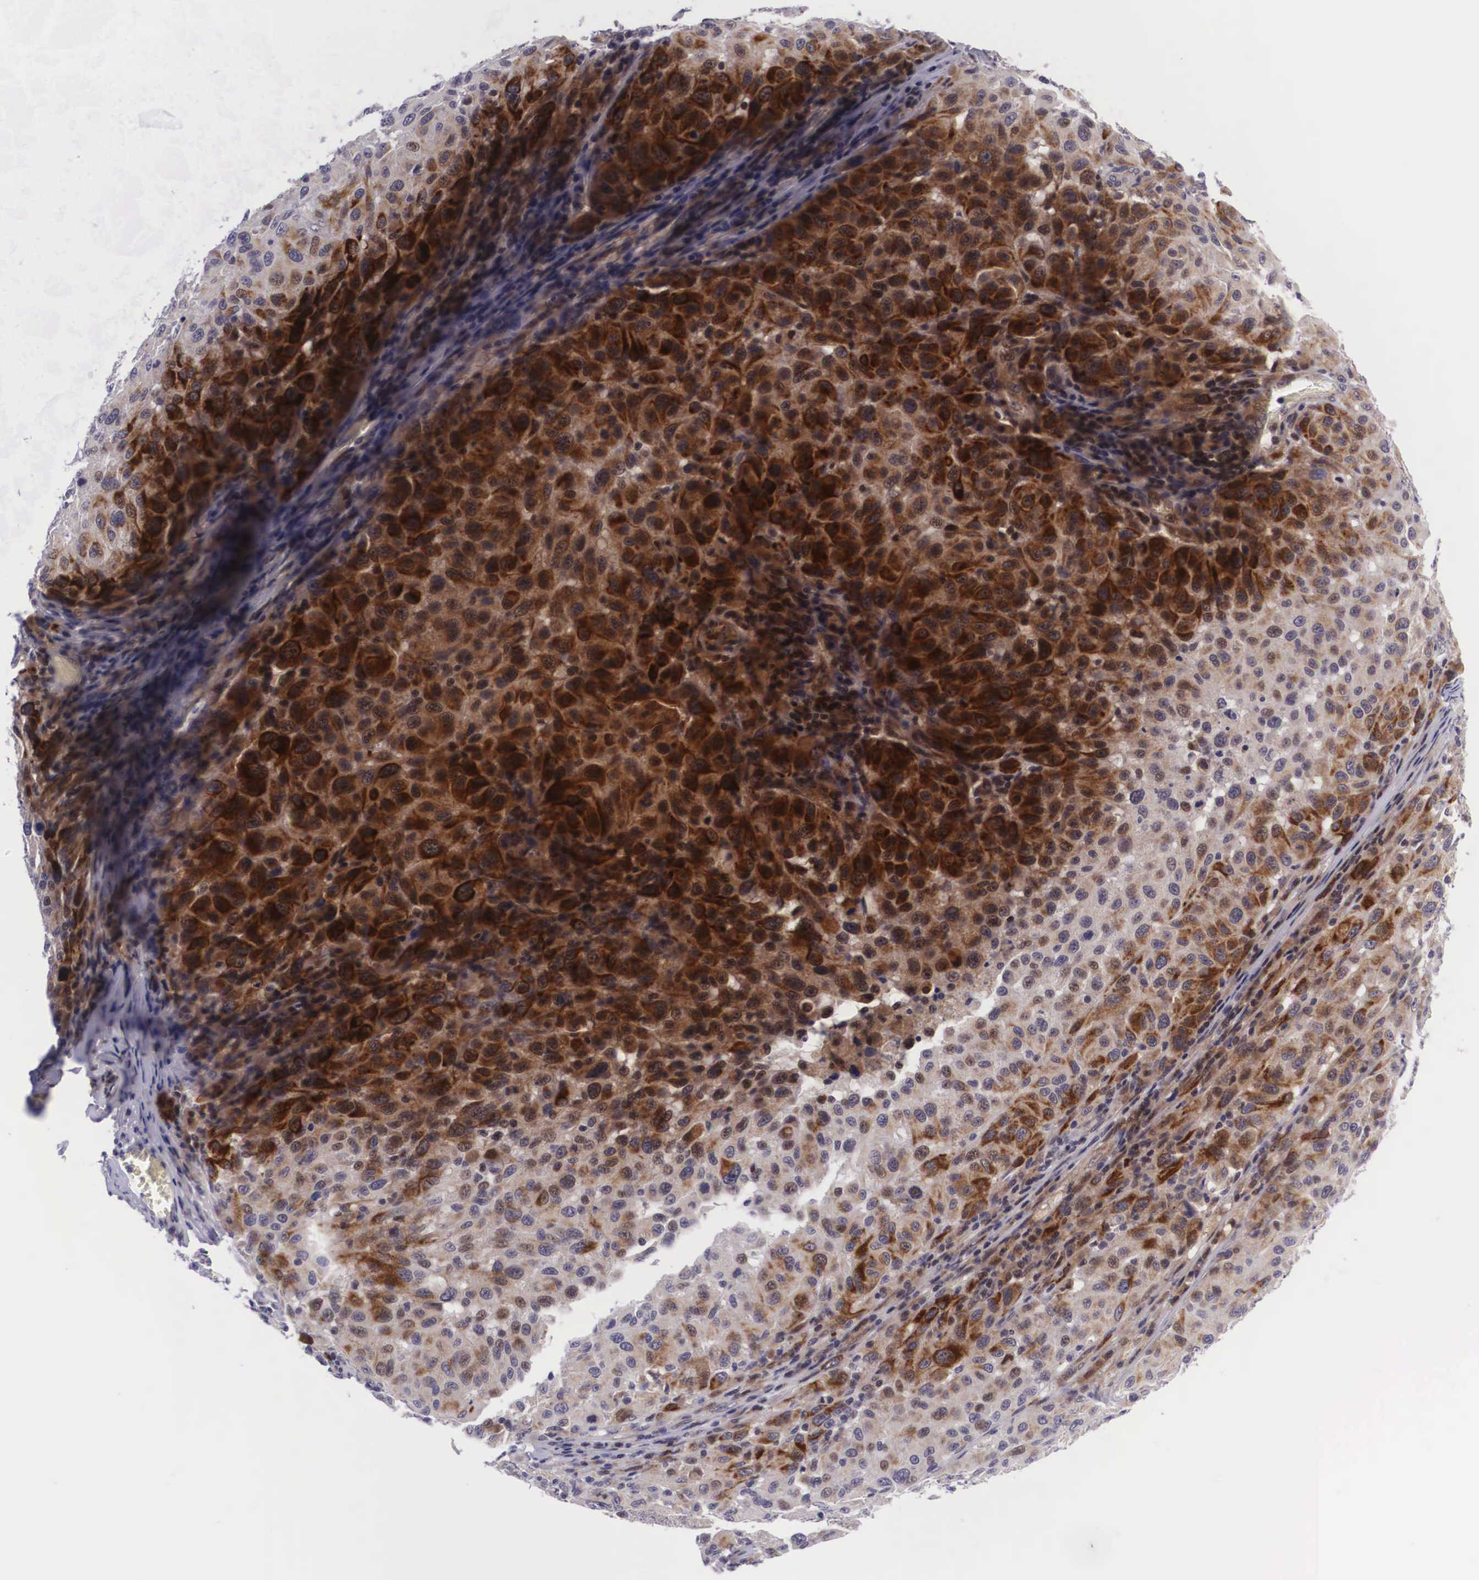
{"staining": {"intensity": "weak", "quantity": "25%-75%", "location": "cytoplasmic/membranous"}, "tissue": "melanoma", "cell_type": "Tumor cells", "image_type": "cancer", "snomed": [{"axis": "morphology", "description": "Malignant melanoma, NOS"}, {"axis": "topography", "description": "Skin"}], "caption": "This is a micrograph of immunohistochemistry staining of malignant melanoma, which shows weak expression in the cytoplasmic/membranous of tumor cells.", "gene": "EMID1", "patient": {"sex": "female", "age": 77}}